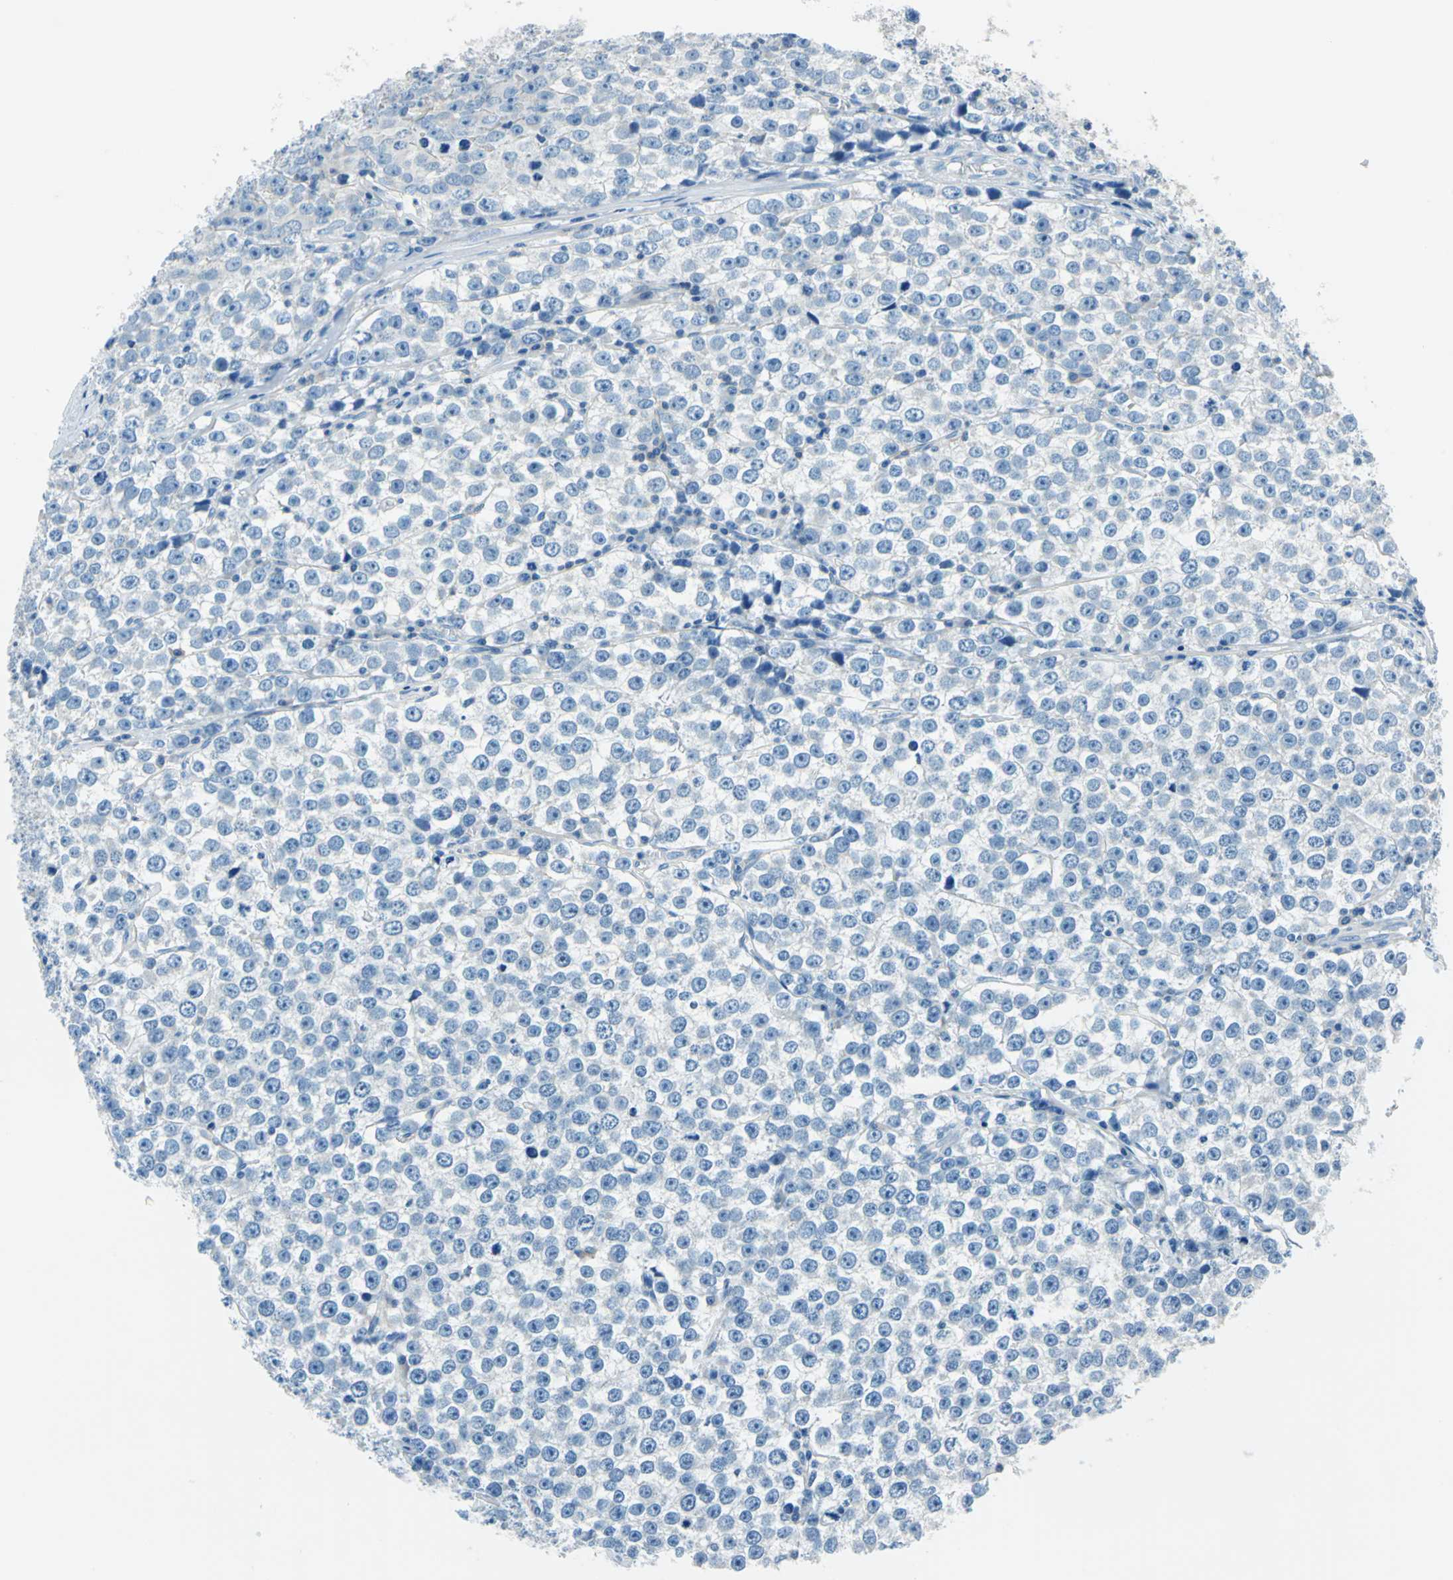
{"staining": {"intensity": "negative", "quantity": "none", "location": "none"}, "tissue": "testis cancer", "cell_type": "Tumor cells", "image_type": "cancer", "snomed": [{"axis": "morphology", "description": "Seminoma, NOS"}, {"axis": "morphology", "description": "Carcinoma, Embryonal, NOS"}, {"axis": "topography", "description": "Testis"}], "caption": "Micrograph shows no significant protein staining in tumor cells of seminoma (testis). (Immunohistochemistry, brightfield microscopy, high magnification).", "gene": "CPA3", "patient": {"sex": "male", "age": 52}}